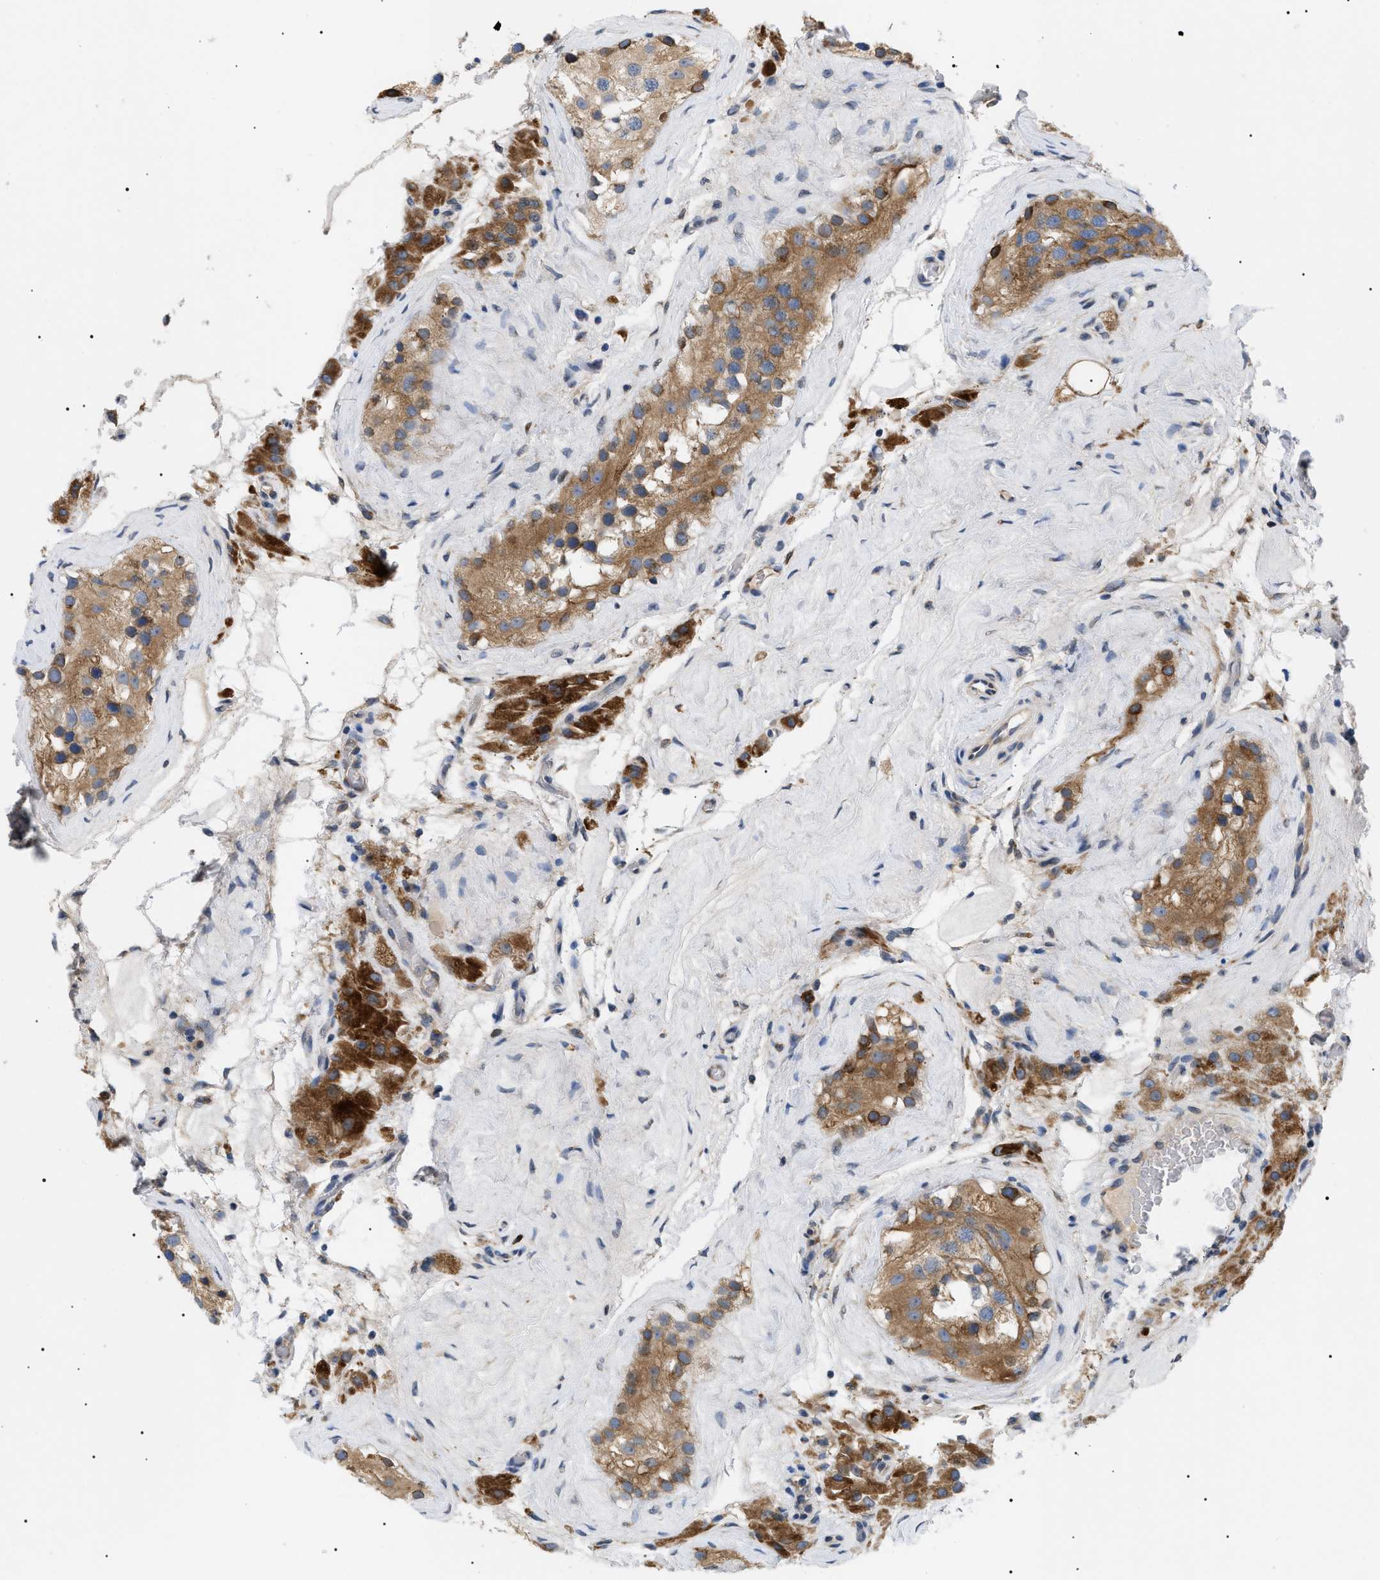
{"staining": {"intensity": "moderate", "quantity": ">75%", "location": "cytoplasmic/membranous"}, "tissue": "testis", "cell_type": "Cells in seminiferous ducts", "image_type": "normal", "snomed": [{"axis": "morphology", "description": "Normal tissue, NOS"}, {"axis": "morphology", "description": "Seminoma, NOS"}, {"axis": "topography", "description": "Testis"}], "caption": "Immunohistochemistry micrograph of normal testis: testis stained using IHC displays medium levels of moderate protein expression localized specifically in the cytoplasmic/membranous of cells in seminiferous ducts, appearing as a cytoplasmic/membranous brown color.", "gene": "DERL1", "patient": {"sex": "male", "age": 71}}